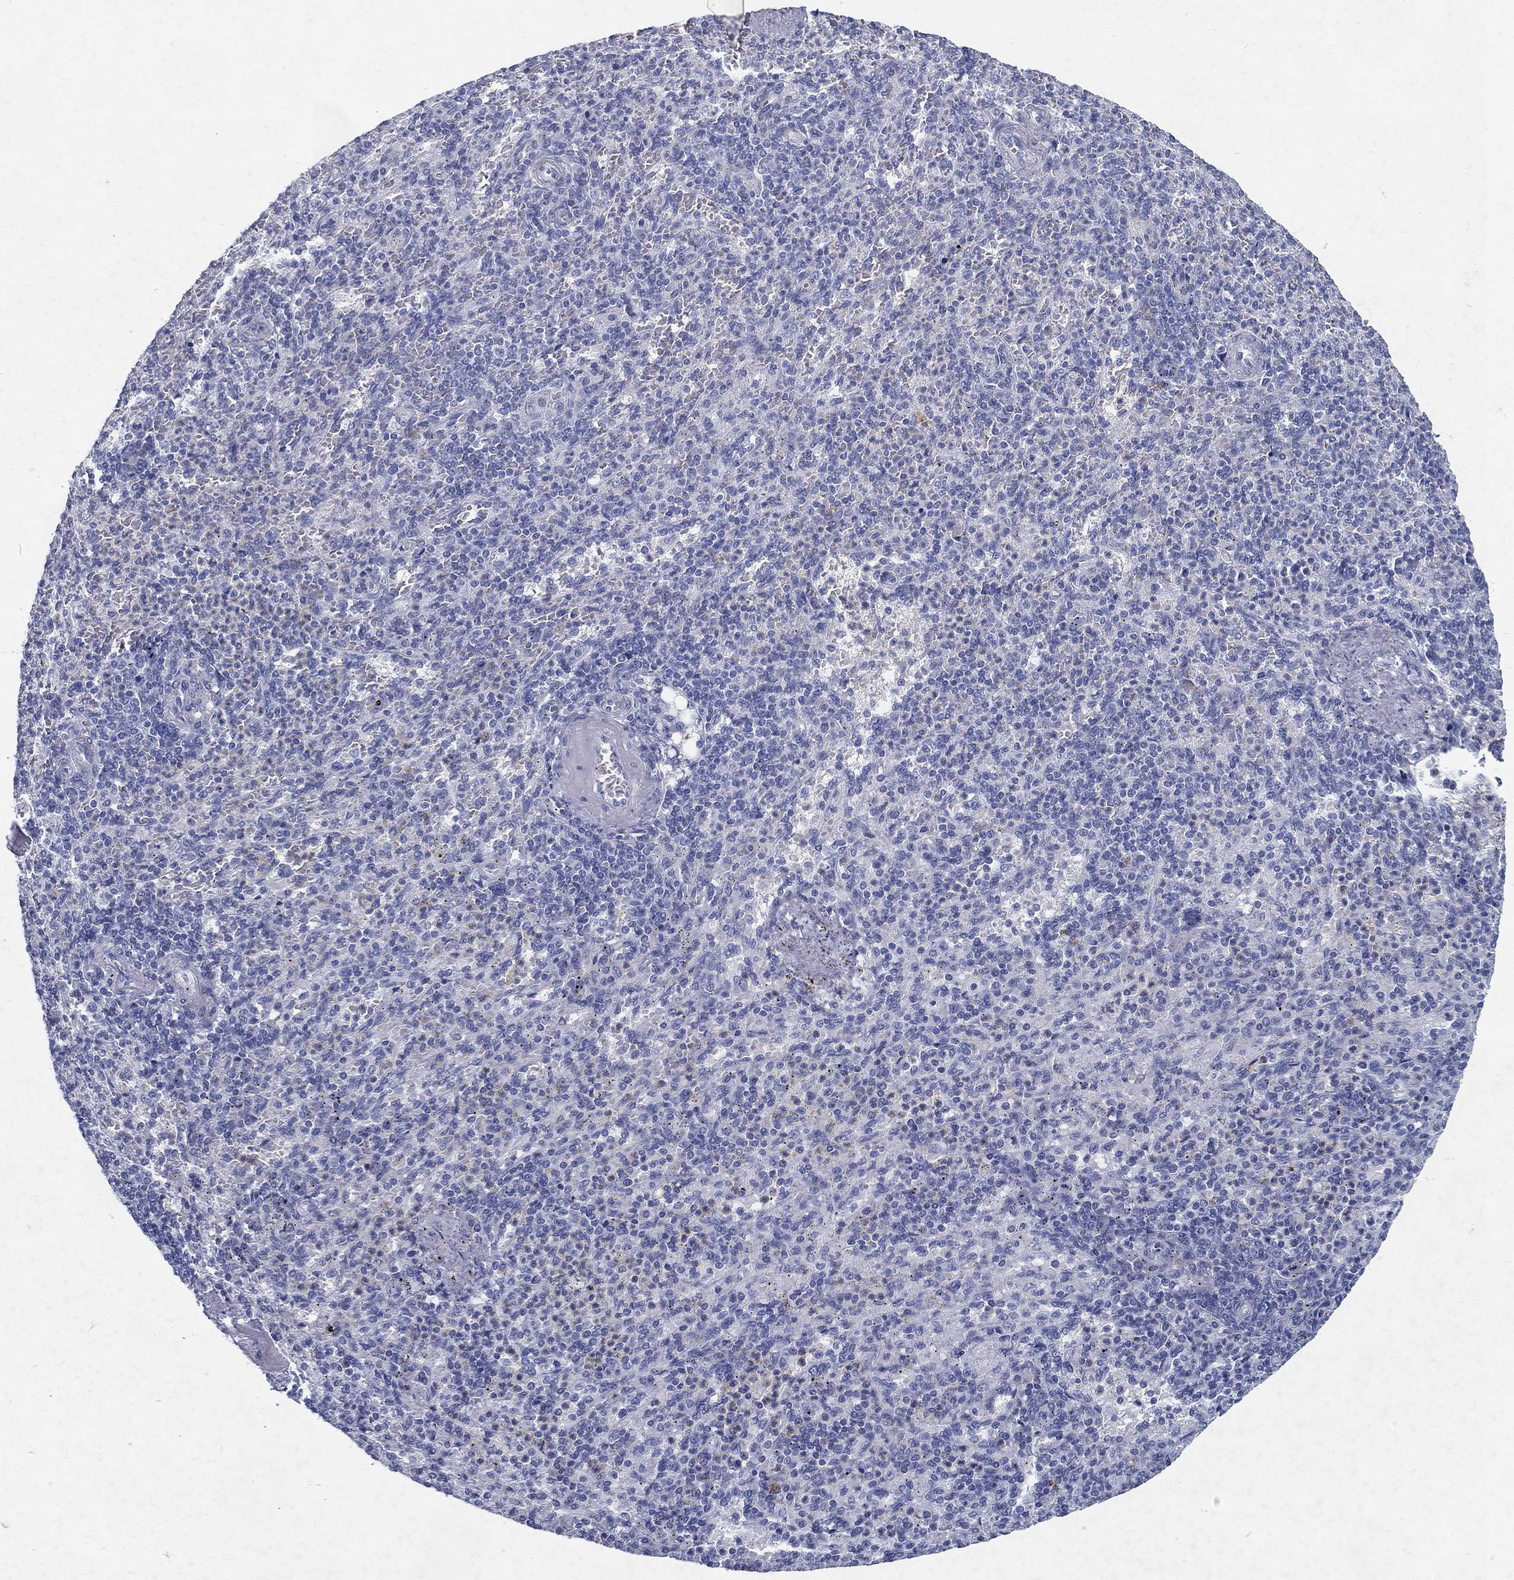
{"staining": {"intensity": "negative", "quantity": "none", "location": "none"}, "tissue": "spleen", "cell_type": "Cells in red pulp", "image_type": "normal", "snomed": [{"axis": "morphology", "description": "Normal tissue, NOS"}, {"axis": "topography", "description": "Spleen"}], "caption": "Photomicrograph shows no protein positivity in cells in red pulp of benign spleen.", "gene": "RGS13", "patient": {"sex": "female", "age": 74}}